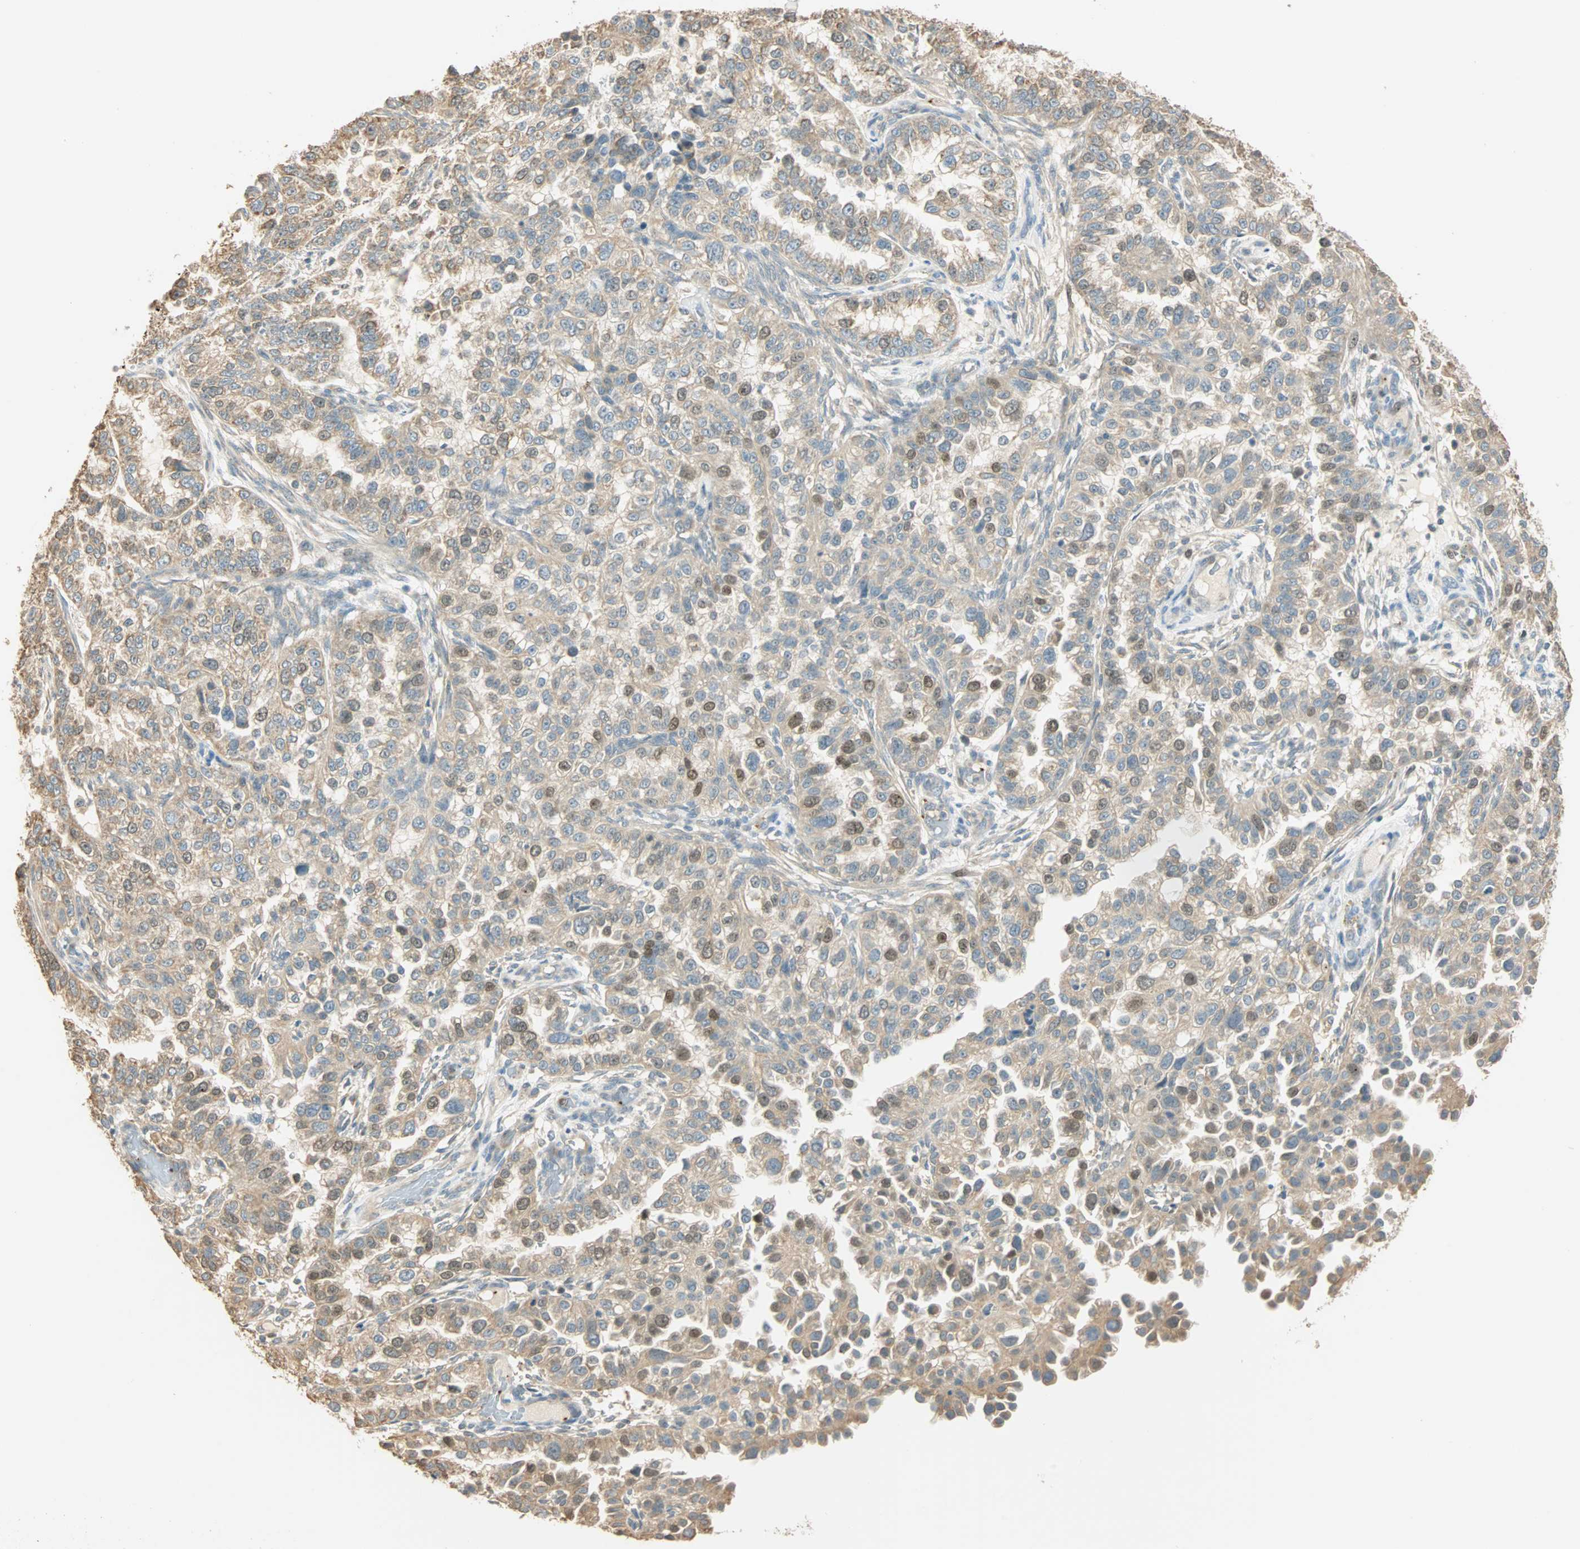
{"staining": {"intensity": "weak", "quantity": ">75%", "location": "cytoplasmic/membranous"}, "tissue": "endometrial cancer", "cell_type": "Tumor cells", "image_type": "cancer", "snomed": [{"axis": "morphology", "description": "Adenocarcinoma, NOS"}, {"axis": "topography", "description": "Endometrium"}], "caption": "Weak cytoplasmic/membranous positivity for a protein is appreciated in approximately >75% of tumor cells of endometrial cancer (adenocarcinoma) using immunohistochemistry.", "gene": "RAD18", "patient": {"sex": "female", "age": 85}}